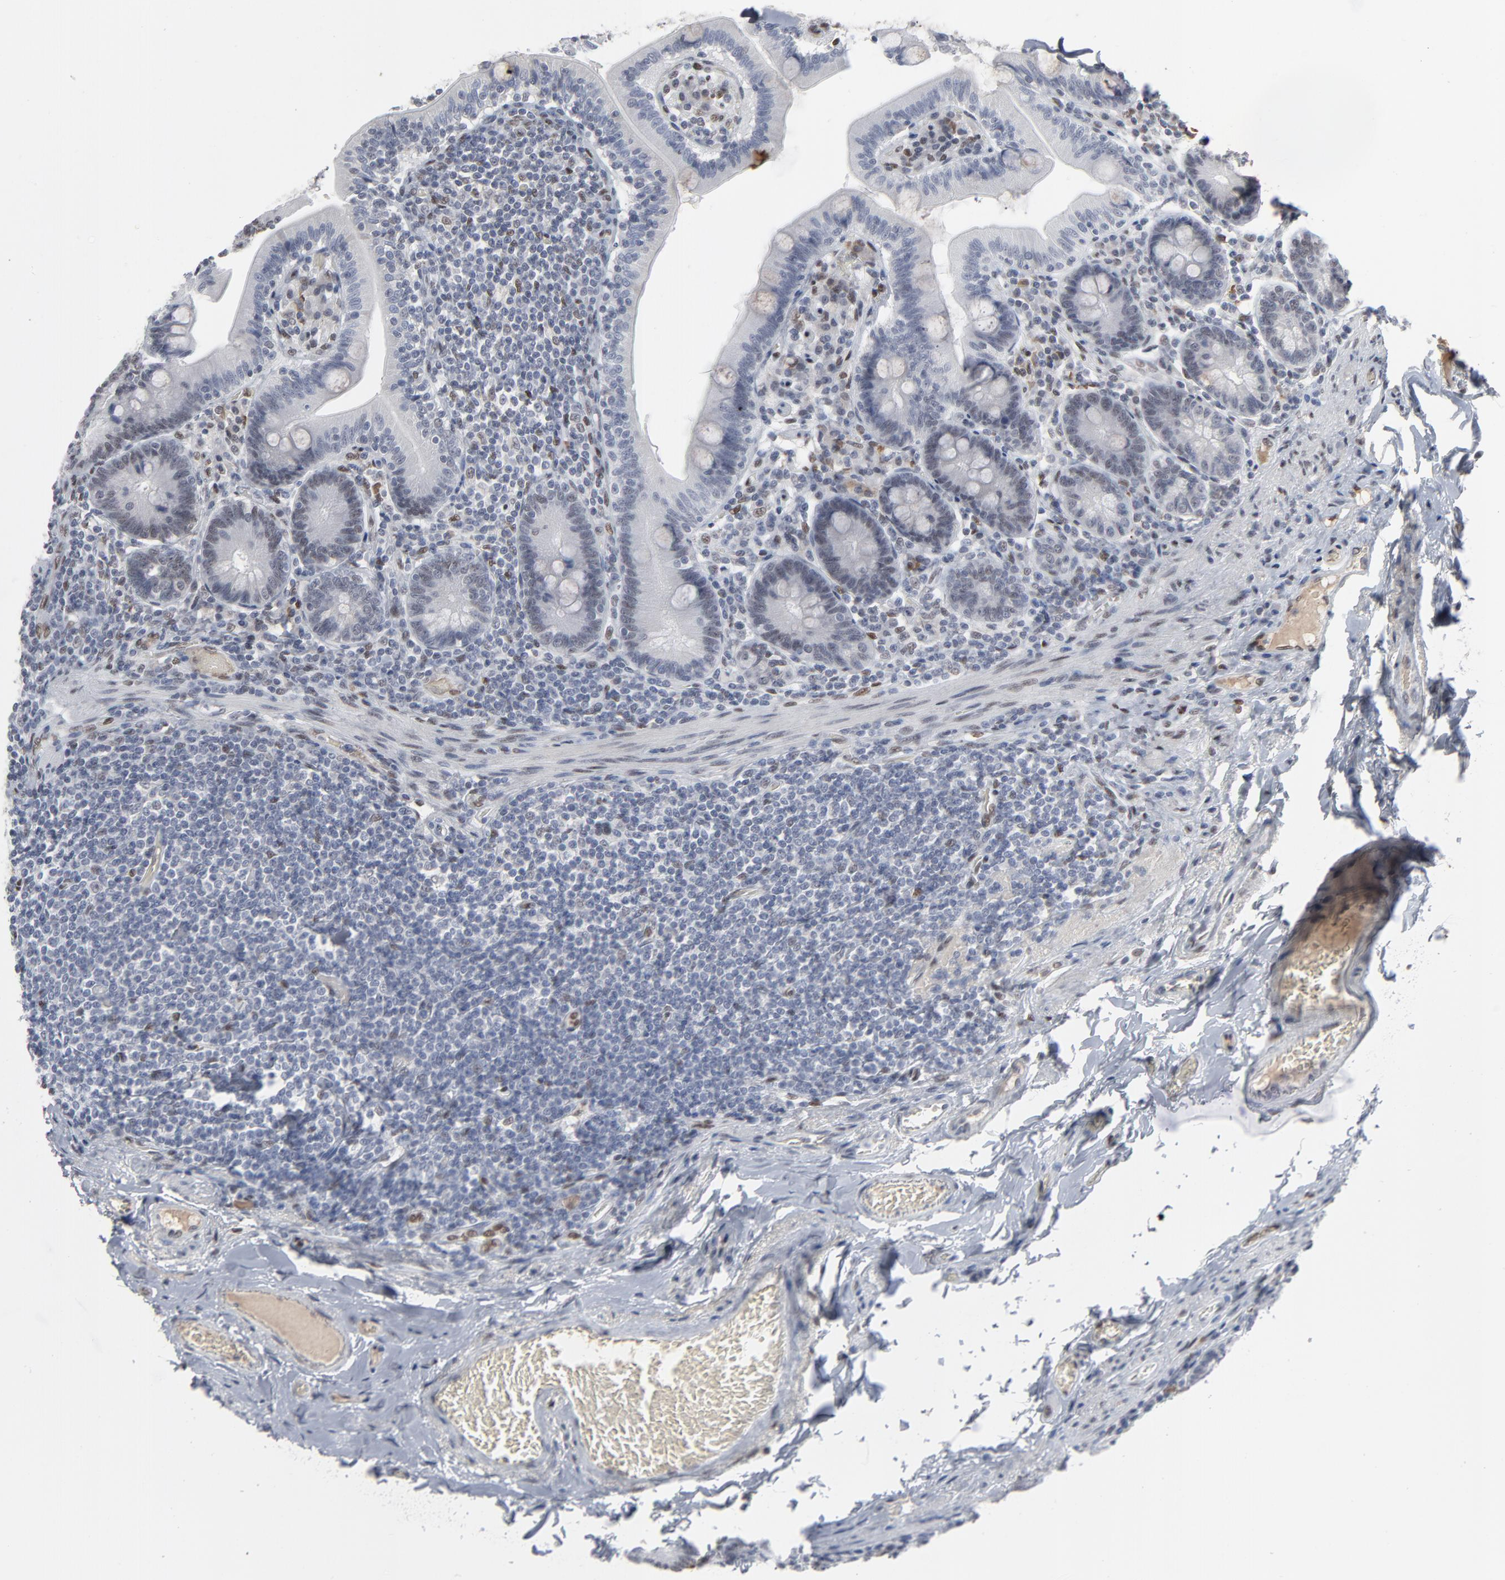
{"staining": {"intensity": "negative", "quantity": "none", "location": "none"}, "tissue": "duodenum", "cell_type": "Glandular cells", "image_type": "normal", "snomed": [{"axis": "morphology", "description": "Normal tissue, NOS"}, {"axis": "topography", "description": "Duodenum"}], "caption": "Histopathology image shows no significant protein positivity in glandular cells of unremarkable duodenum.", "gene": "ATF7", "patient": {"sex": "male", "age": 66}}